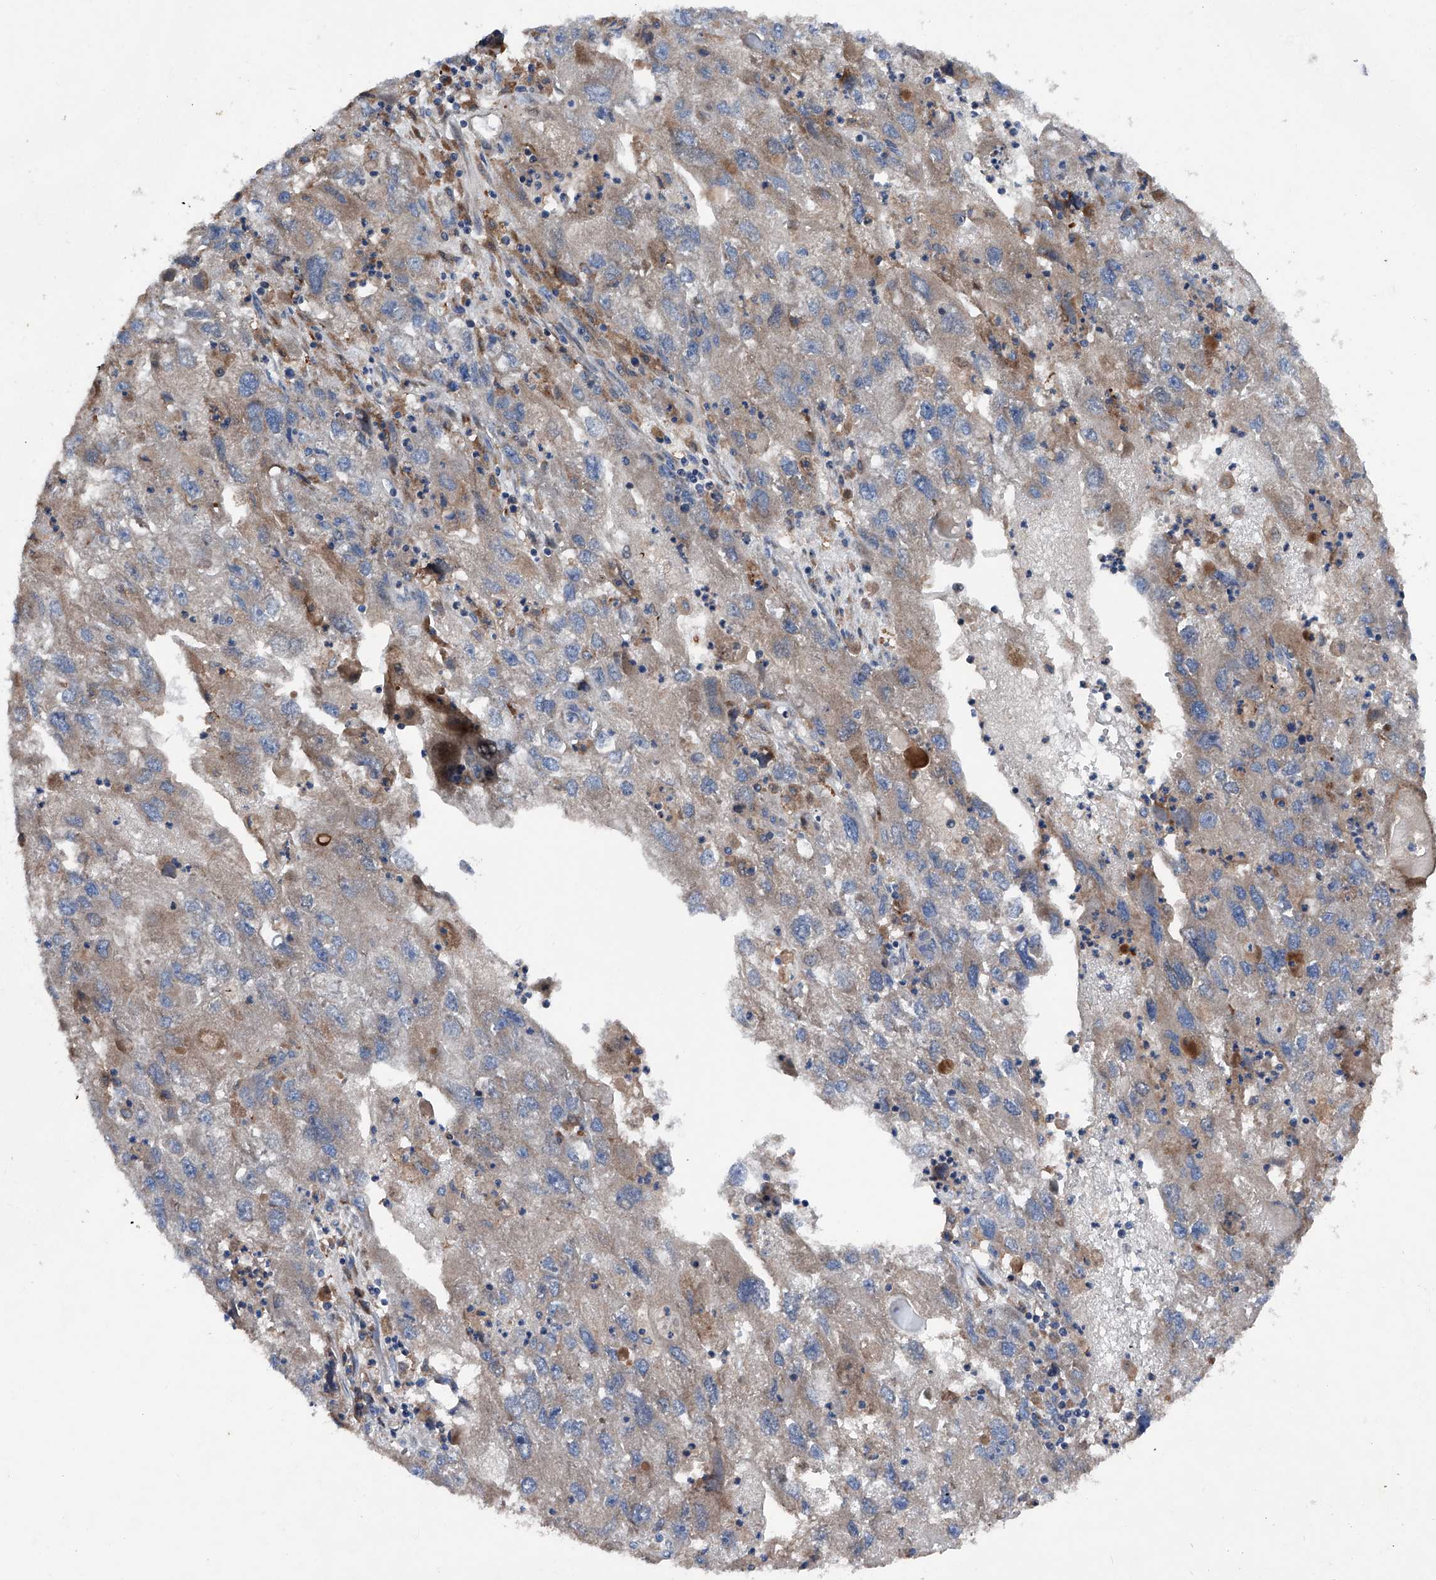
{"staining": {"intensity": "weak", "quantity": ">75%", "location": "cytoplasmic/membranous"}, "tissue": "endometrial cancer", "cell_type": "Tumor cells", "image_type": "cancer", "snomed": [{"axis": "morphology", "description": "Adenocarcinoma, NOS"}, {"axis": "topography", "description": "Endometrium"}], "caption": "This is an image of immunohistochemistry staining of endometrial cancer, which shows weak positivity in the cytoplasmic/membranous of tumor cells.", "gene": "DAD1", "patient": {"sex": "female", "age": 49}}